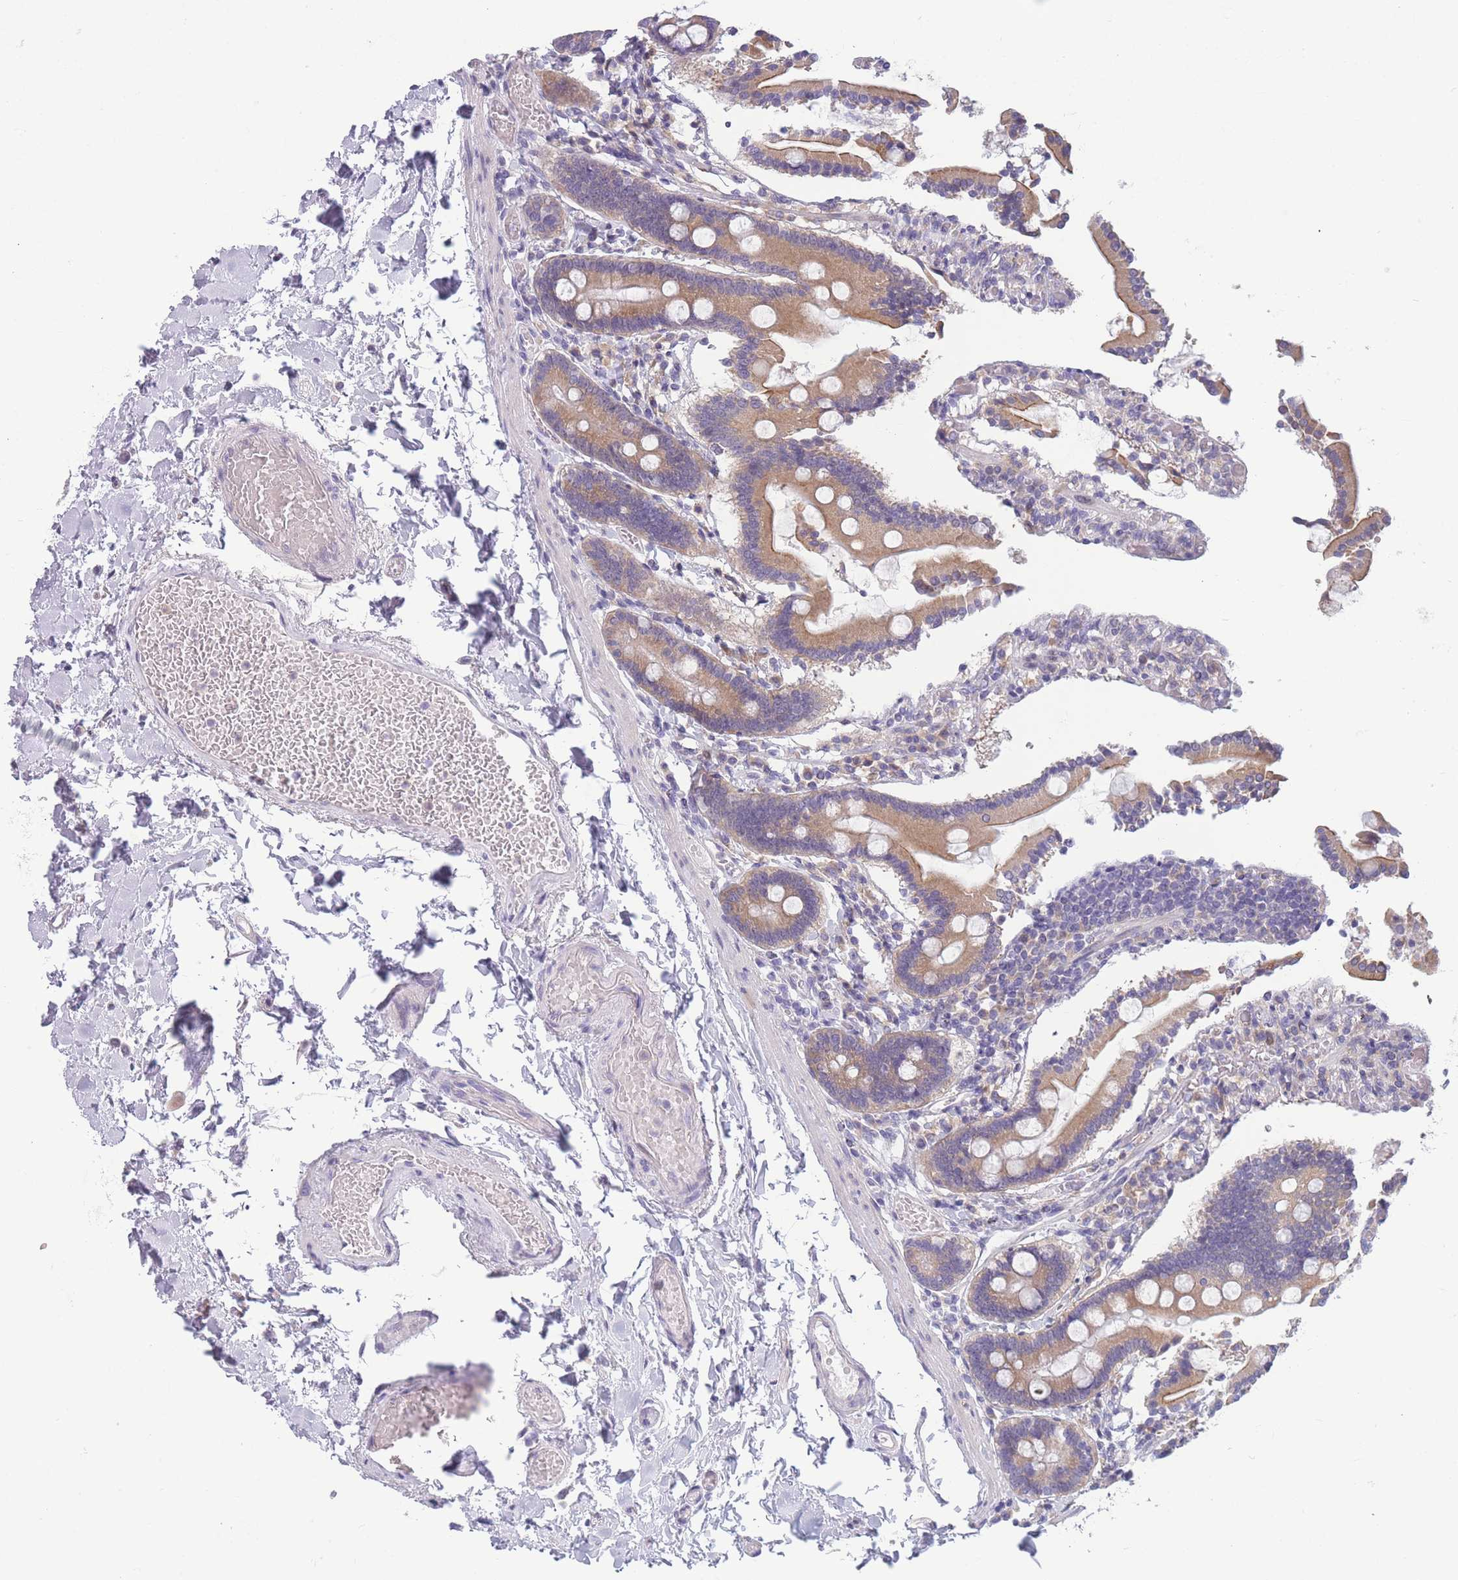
{"staining": {"intensity": "moderate", "quantity": ">75%", "location": "cytoplasmic/membranous"}, "tissue": "duodenum", "cell_type": "Glandular cells", "image_type": "normal", "snomed": [{"axis": "morphology", "description": "Normal tissue, NOS"}, {"axis": "topography", "description": "Duodenum"}], "caption": "Immunohistochemistry image of benign duodenum: human duodenum stained using immunohistochemistry (IHC) exhibits medium levels of moderate protein expression localized specifically in the cytoplasmic/membranous of glandular cells, appearing as a cytoplasmic/membranous brown color.", "gene": "NDUFAF6", "patient": {"sex": "male", "age": 55}}